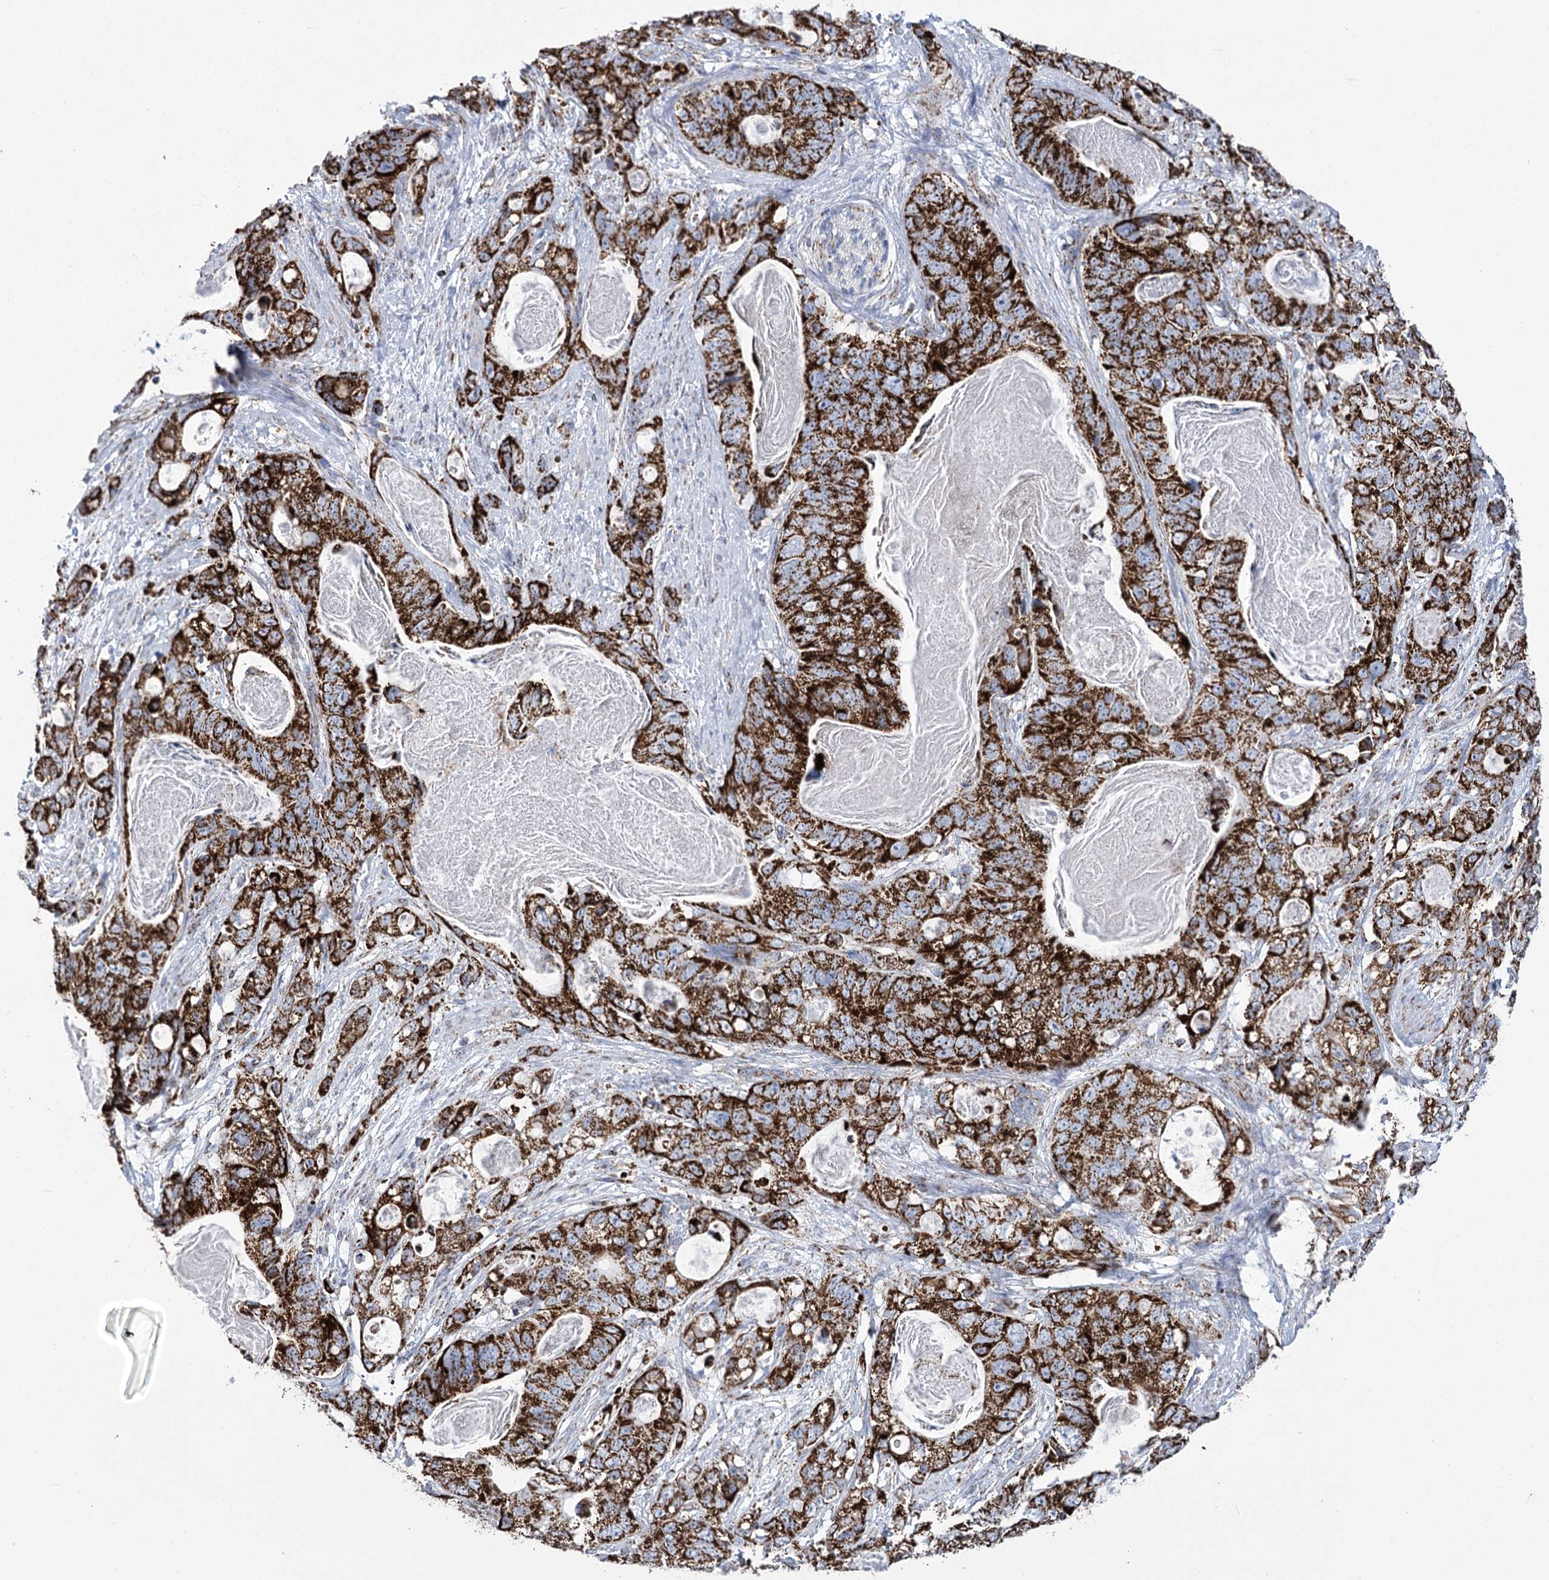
{"staining": {"intensity": "strong", "quantity": ">75%", "location": "cytoplasmic/membranous"}, "tissue": "stomach cancer", "cell_type": "Tumor cells", "image_type": "cancer", "snomed": [{"axis": "morphology", "description": "Normal tissue, NOS"}, {"axis": "morphology", "description": "Adenocarcinoma, NOS"}, {"axis": "topography", "description": "Stomach"}], "caption": "This micrograph demonstrates immunohistochemistry staining of human adenocarcinoma (stomach), with high strong cytoplasmic/membranous expression in approximately >75% of tumor cells.", "gene": "PDHB", "patient": {"sex": "female", "age": 89}}